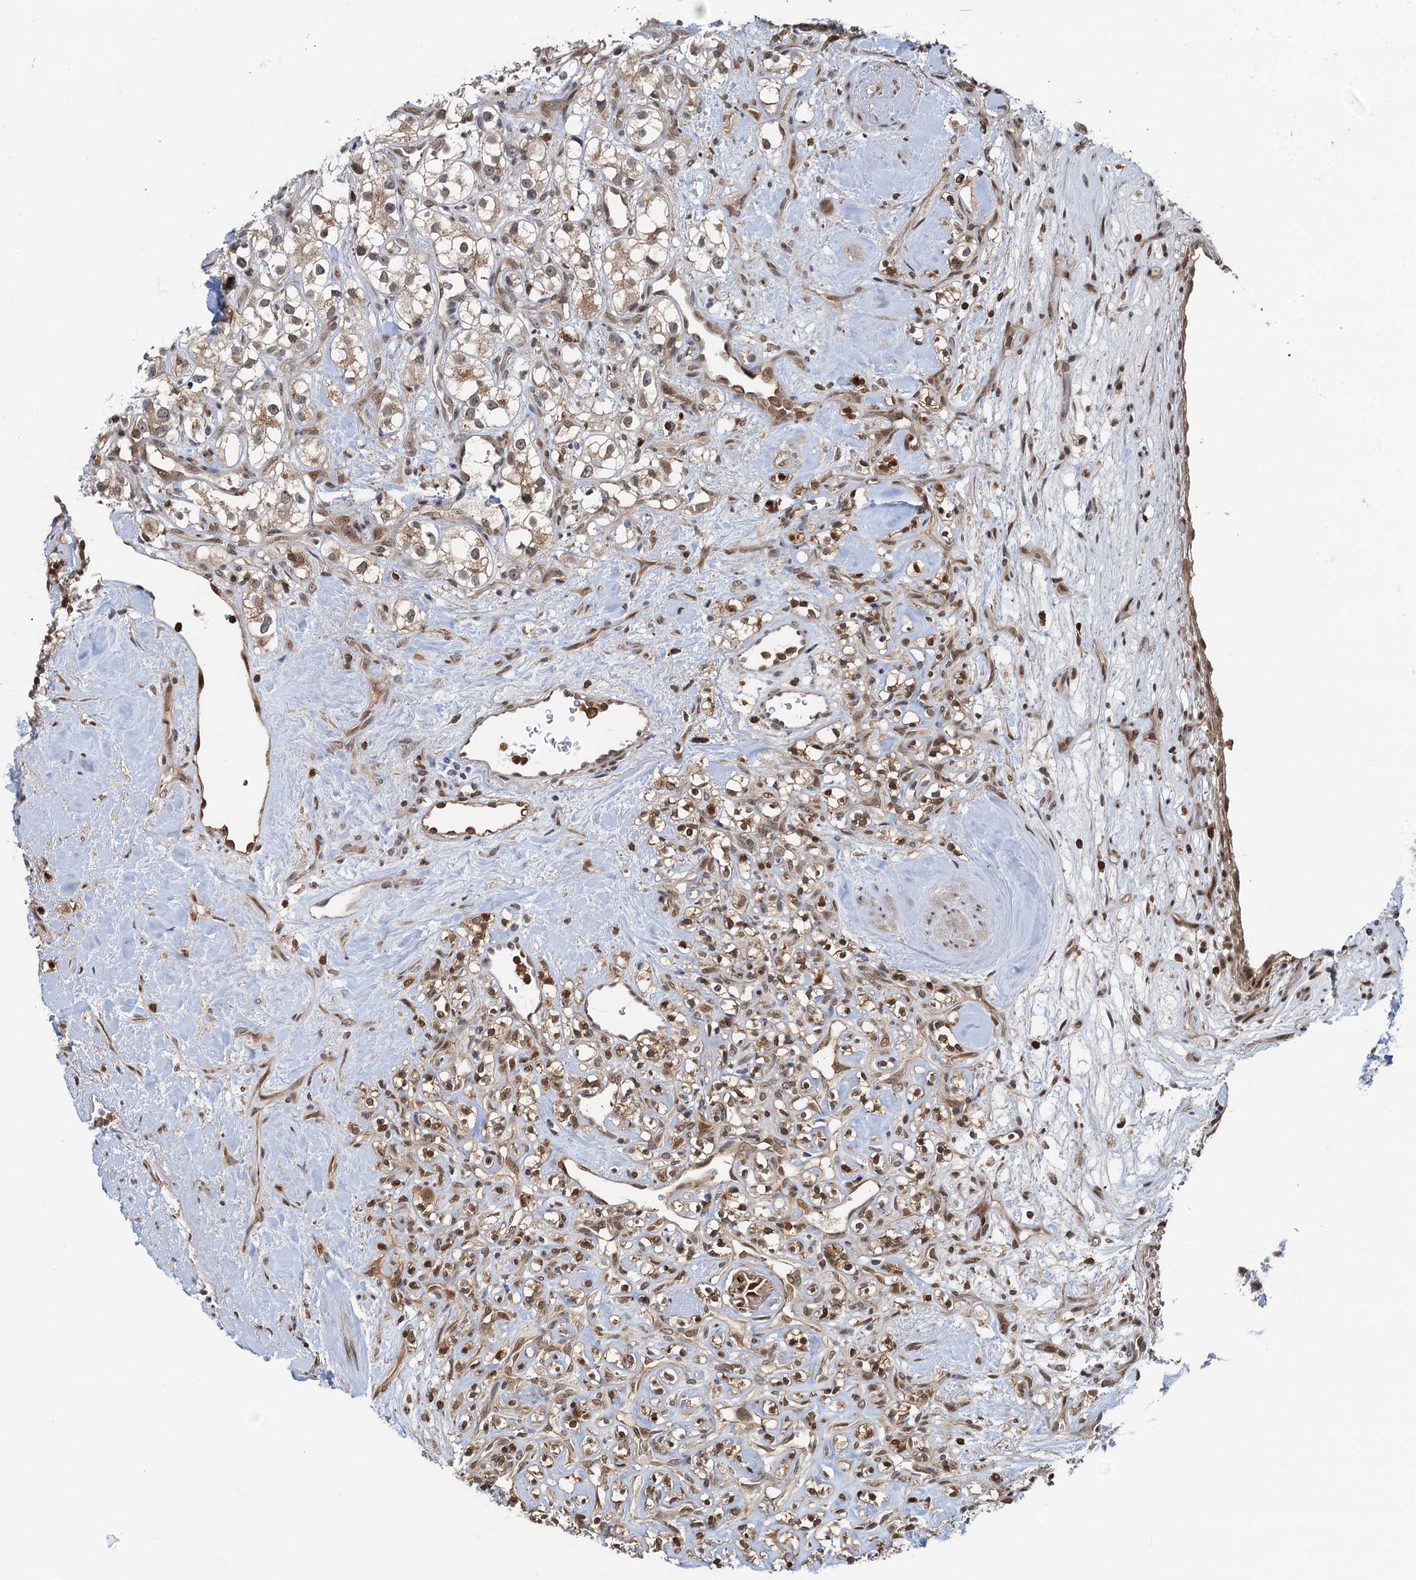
{"staining": {"intensity": "moderate", "quantity": ">75%", "location": "cytoplasmic/membranous,nuclear"}, "tissue": "renal cancer", "cell_type": "Tumor cells", "image_type": "cancer", "snomed": [{"axis": "morphology", "description": "Adenocarcinoma, NOS"}, {"axis": "topography", "description": "Kidney"}], "caption": "Moderate cytoplasmic/membranous and nuclear expression is identified in approximately >75% of tumor cells in renal adenocarcinoma. The staining was performed using DAB, with brown indicating positive protein expression. Nuclei are stained blue with hematoxylin.", "gene": "ZNF609", "patient": {"sex": "male", "age": 77}}